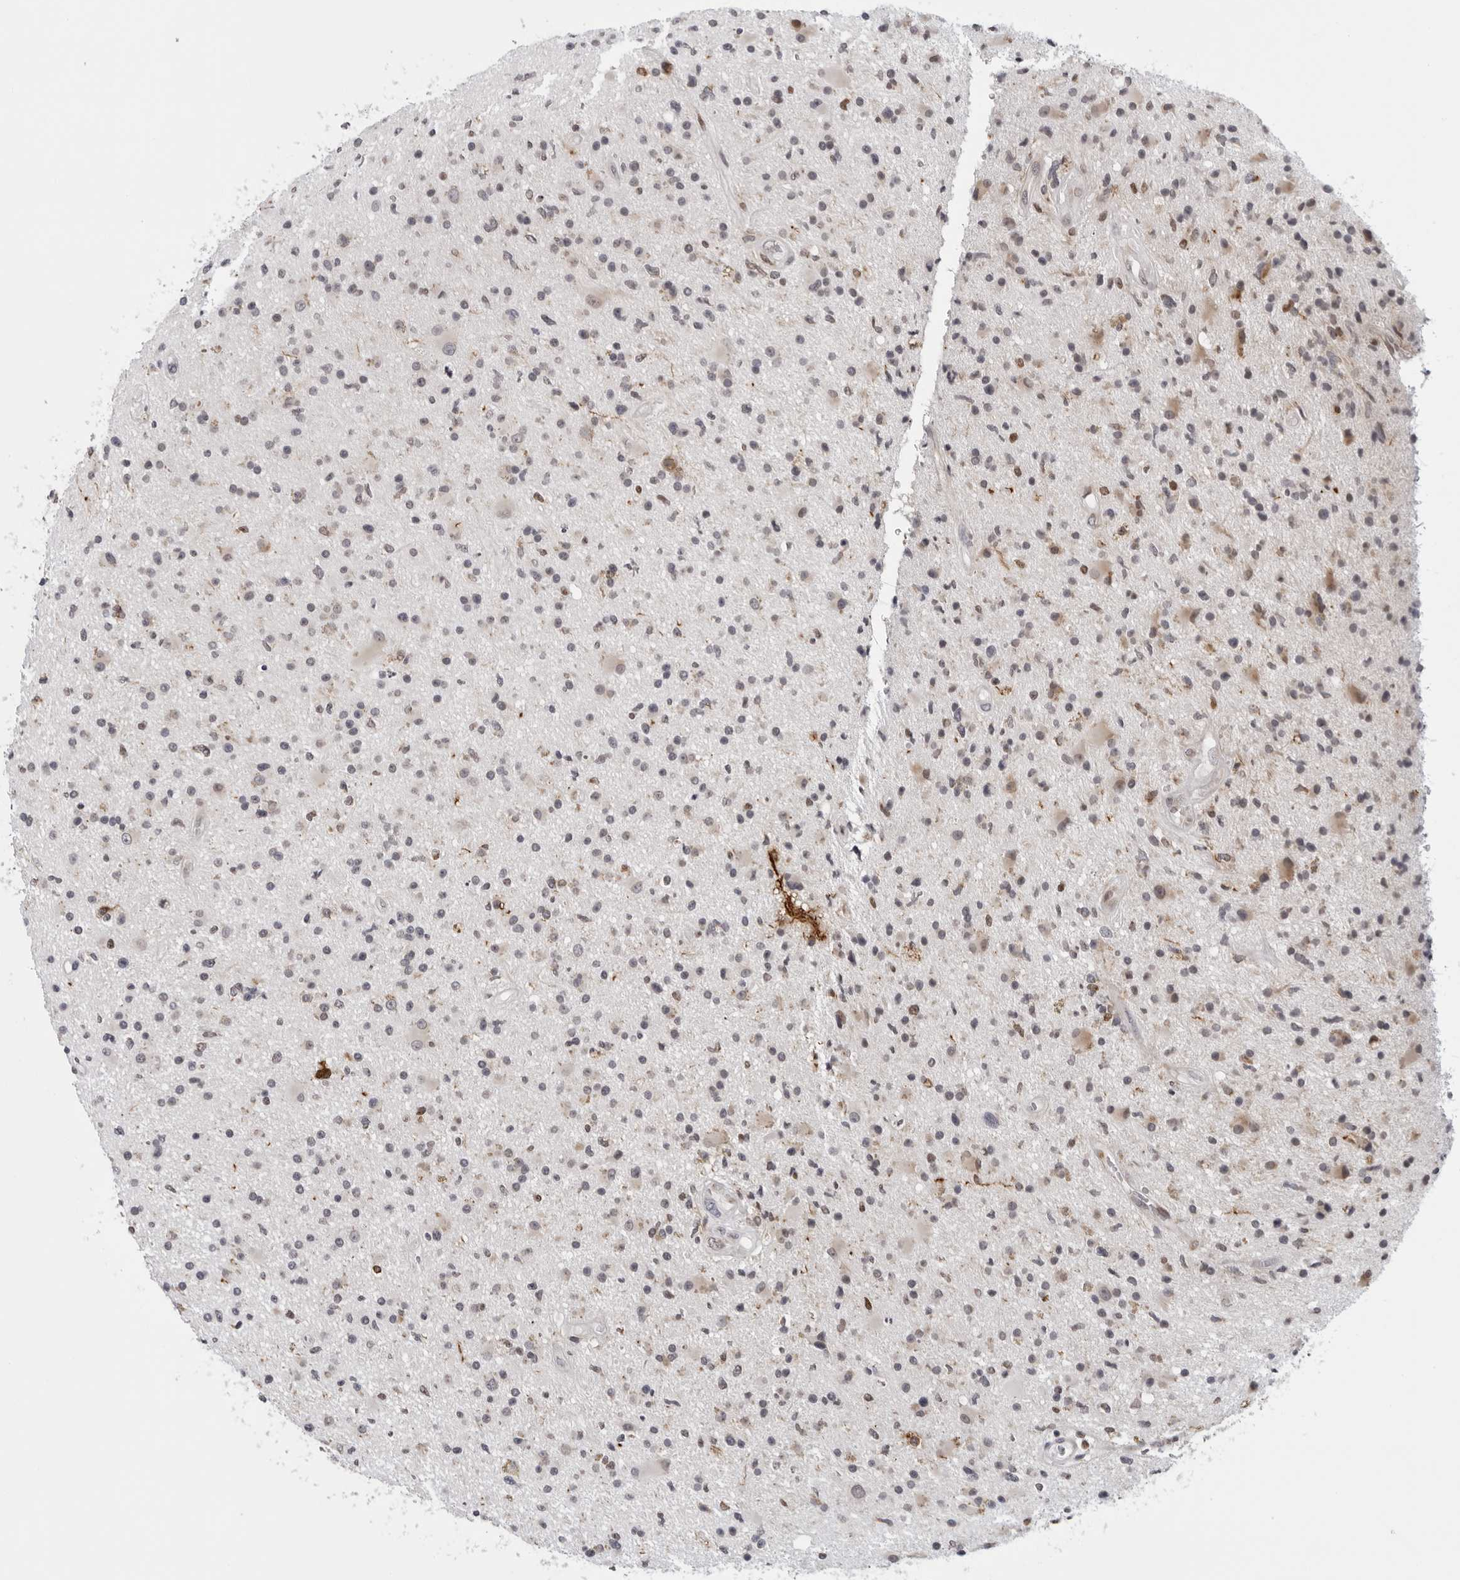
{"staining": {"intensity": "moderate", "quantity": "<25%", "location": "cytoplasmic/membranous"}, "tissue": "glioma", "cell_type": "Tumor cells", "image_type": "cancer", "snomed": [{"axis": "morphology", "description": "Glioma, malignant, High grade"}, {"axis": "topography", "description": "Brain"}], "caption": "Protein analysis of high-grade glioma (malignant) tissue demonstrates moderate cytoplasmic/membranous expression in approximately <25% of tumor cells.", "gene": "CPT2", "patient": {"sex": "male", "age": 33}}